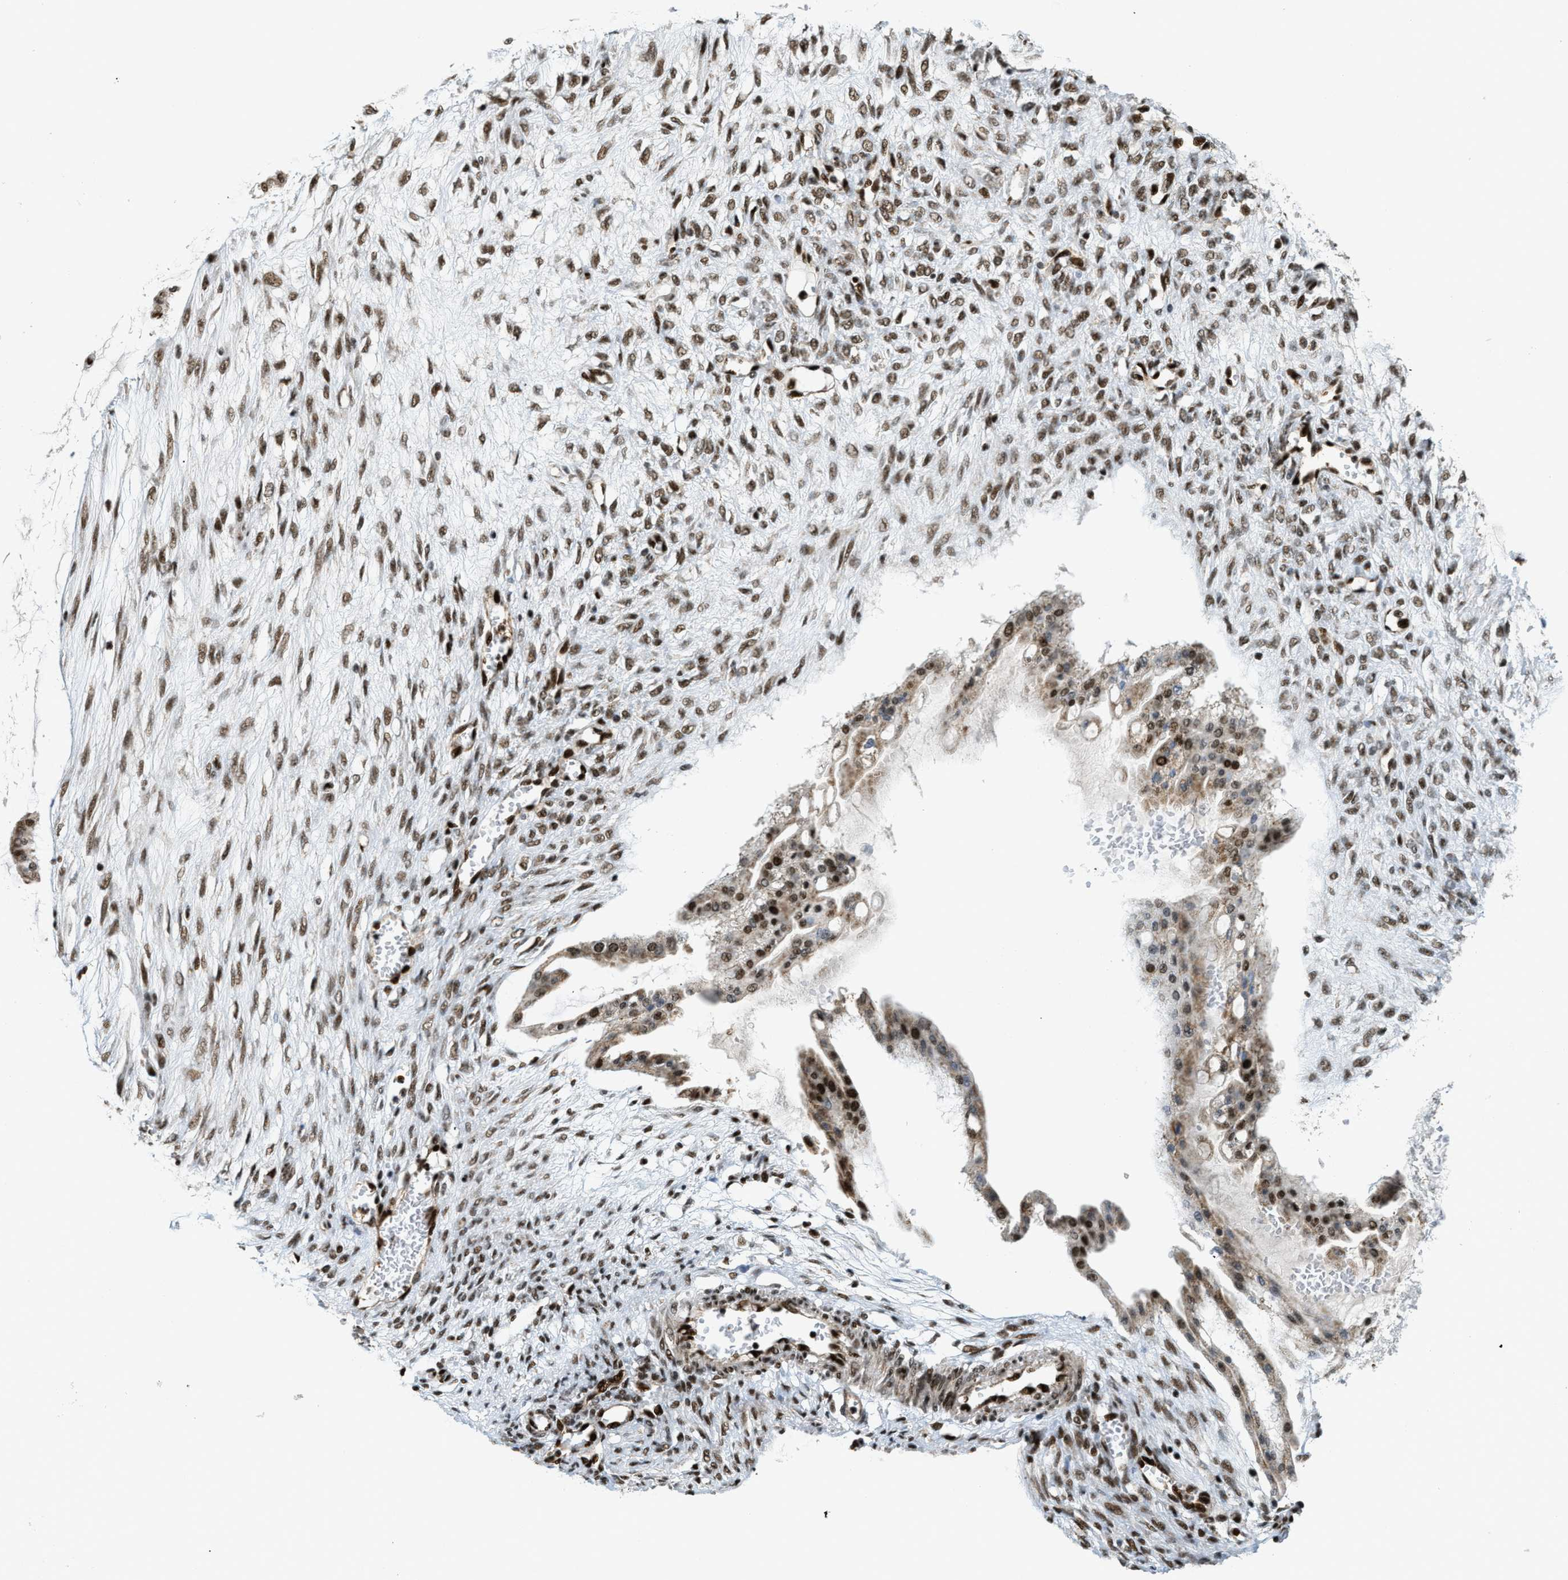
{"staining": {"intensity": "moderate", "quantity": ">75%", "location": "nuclear"}, "tissue": "ovarian cancer", "cell_type": "Tumor cells", "image_type": "cancer", "snomed": [{"axis": "morphology", "description": "Cystadenocarcinoma, mucinous, NOS"}, {"axis": "topography", "description": "Ovary"}], "caption": "Immunohistochemical staining of human mucinous cystadenocarcinoma (ovarian) exhibits medium levels of moderate nuclear protein positivity in approximately >75% of tumor cells.", "gene": "GABPB1", "patient": {"sex": "female", "age": 73}}